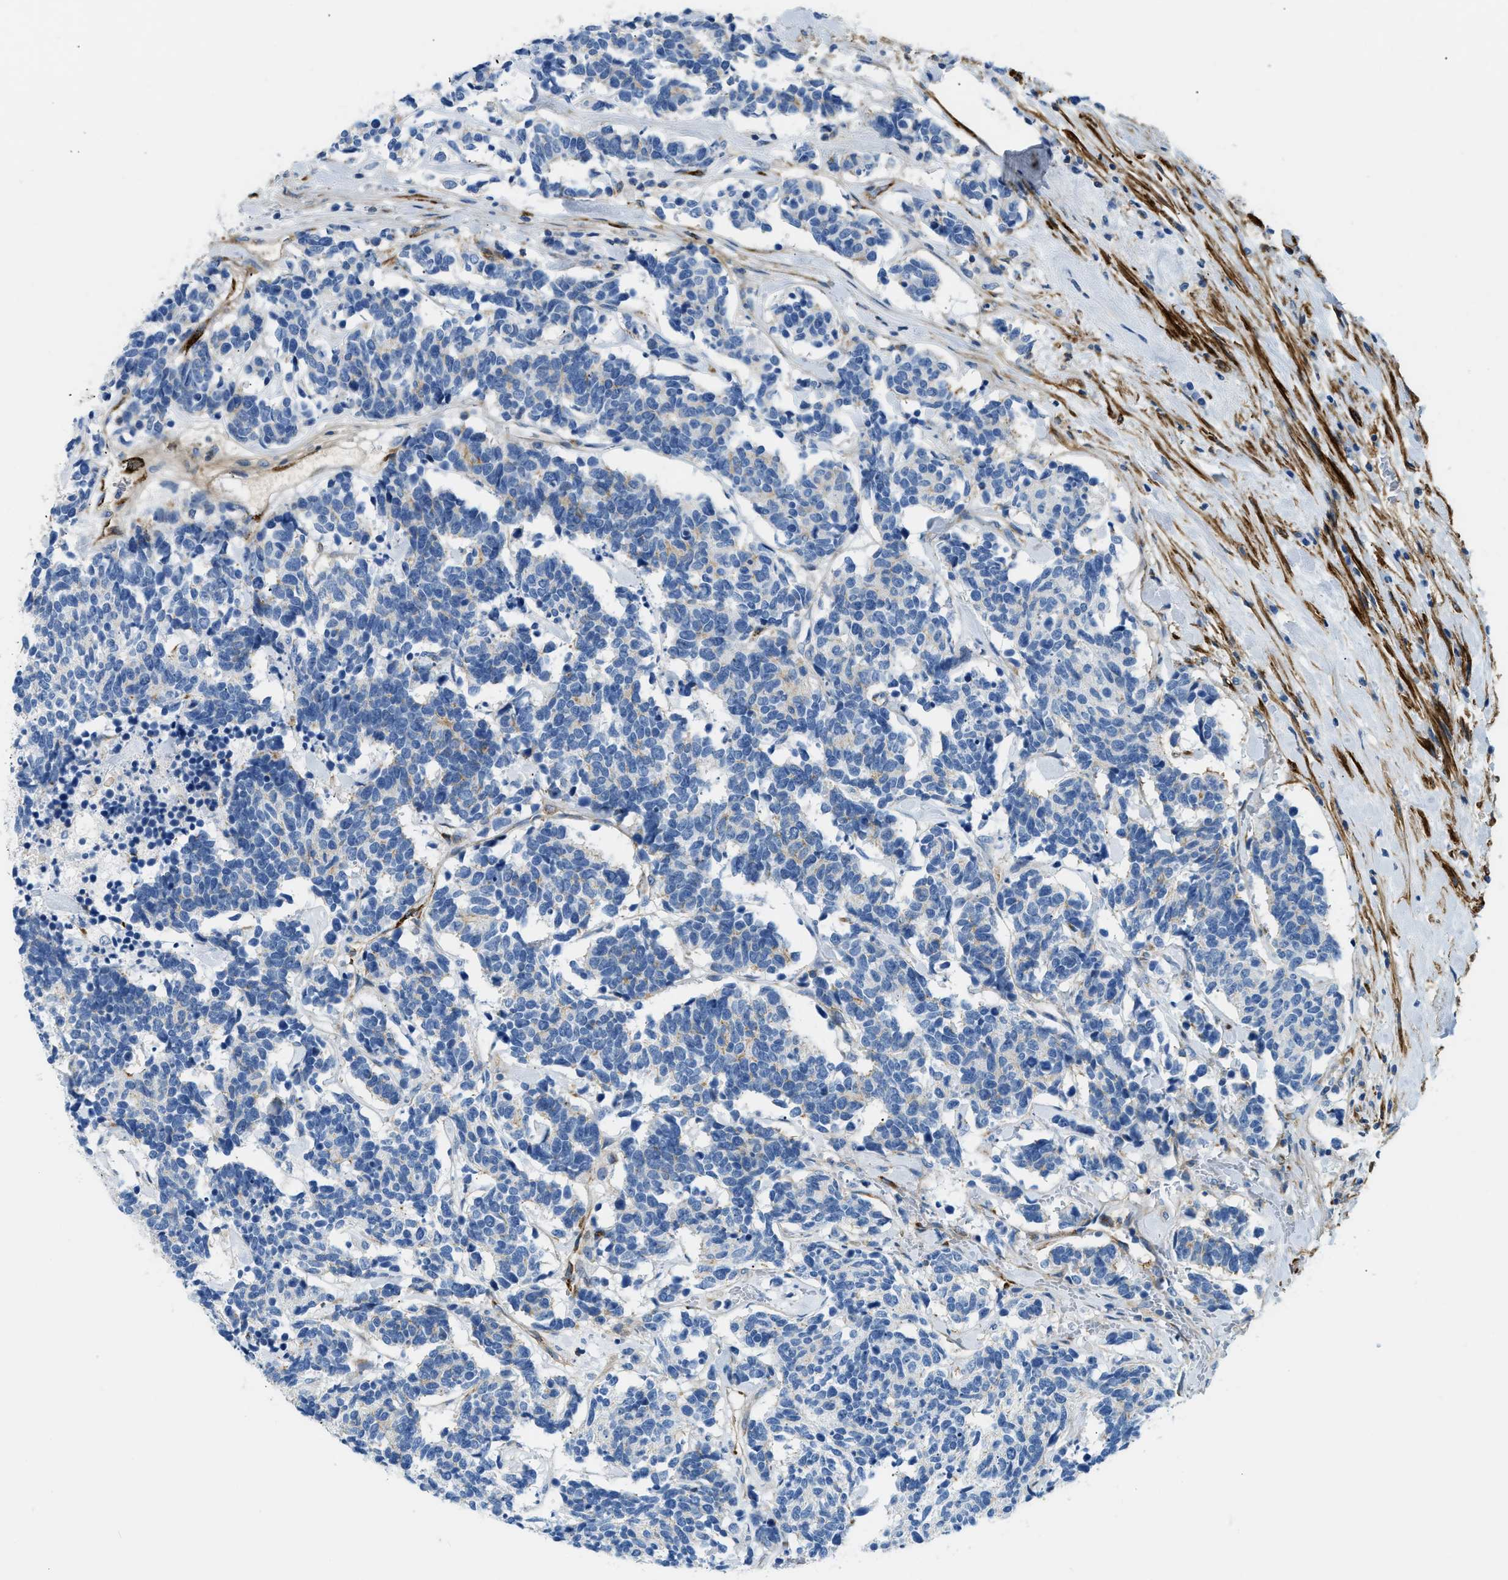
{"staining": {"intensity": "negative", "quantity": "none", "location": "none"}, "tissue": "carcinoid", "cell_type": "Tumor cells", "image_type": "cancer", "snomed": [{"axis": "morphology", "description": "Carcinoma, NOS"}, {"axis": "morphology", "description": "Carcinoid, malignant, NOS"}, {"axis": "topography", "description": "Urinary bladder"}], "caption": "Immunohistochemical staining of carcinoid (malignant) demonstrates no significant staining in tumor cells.", "gene": "COL15A1", "patient": {"sex": "male", "age": 57}}